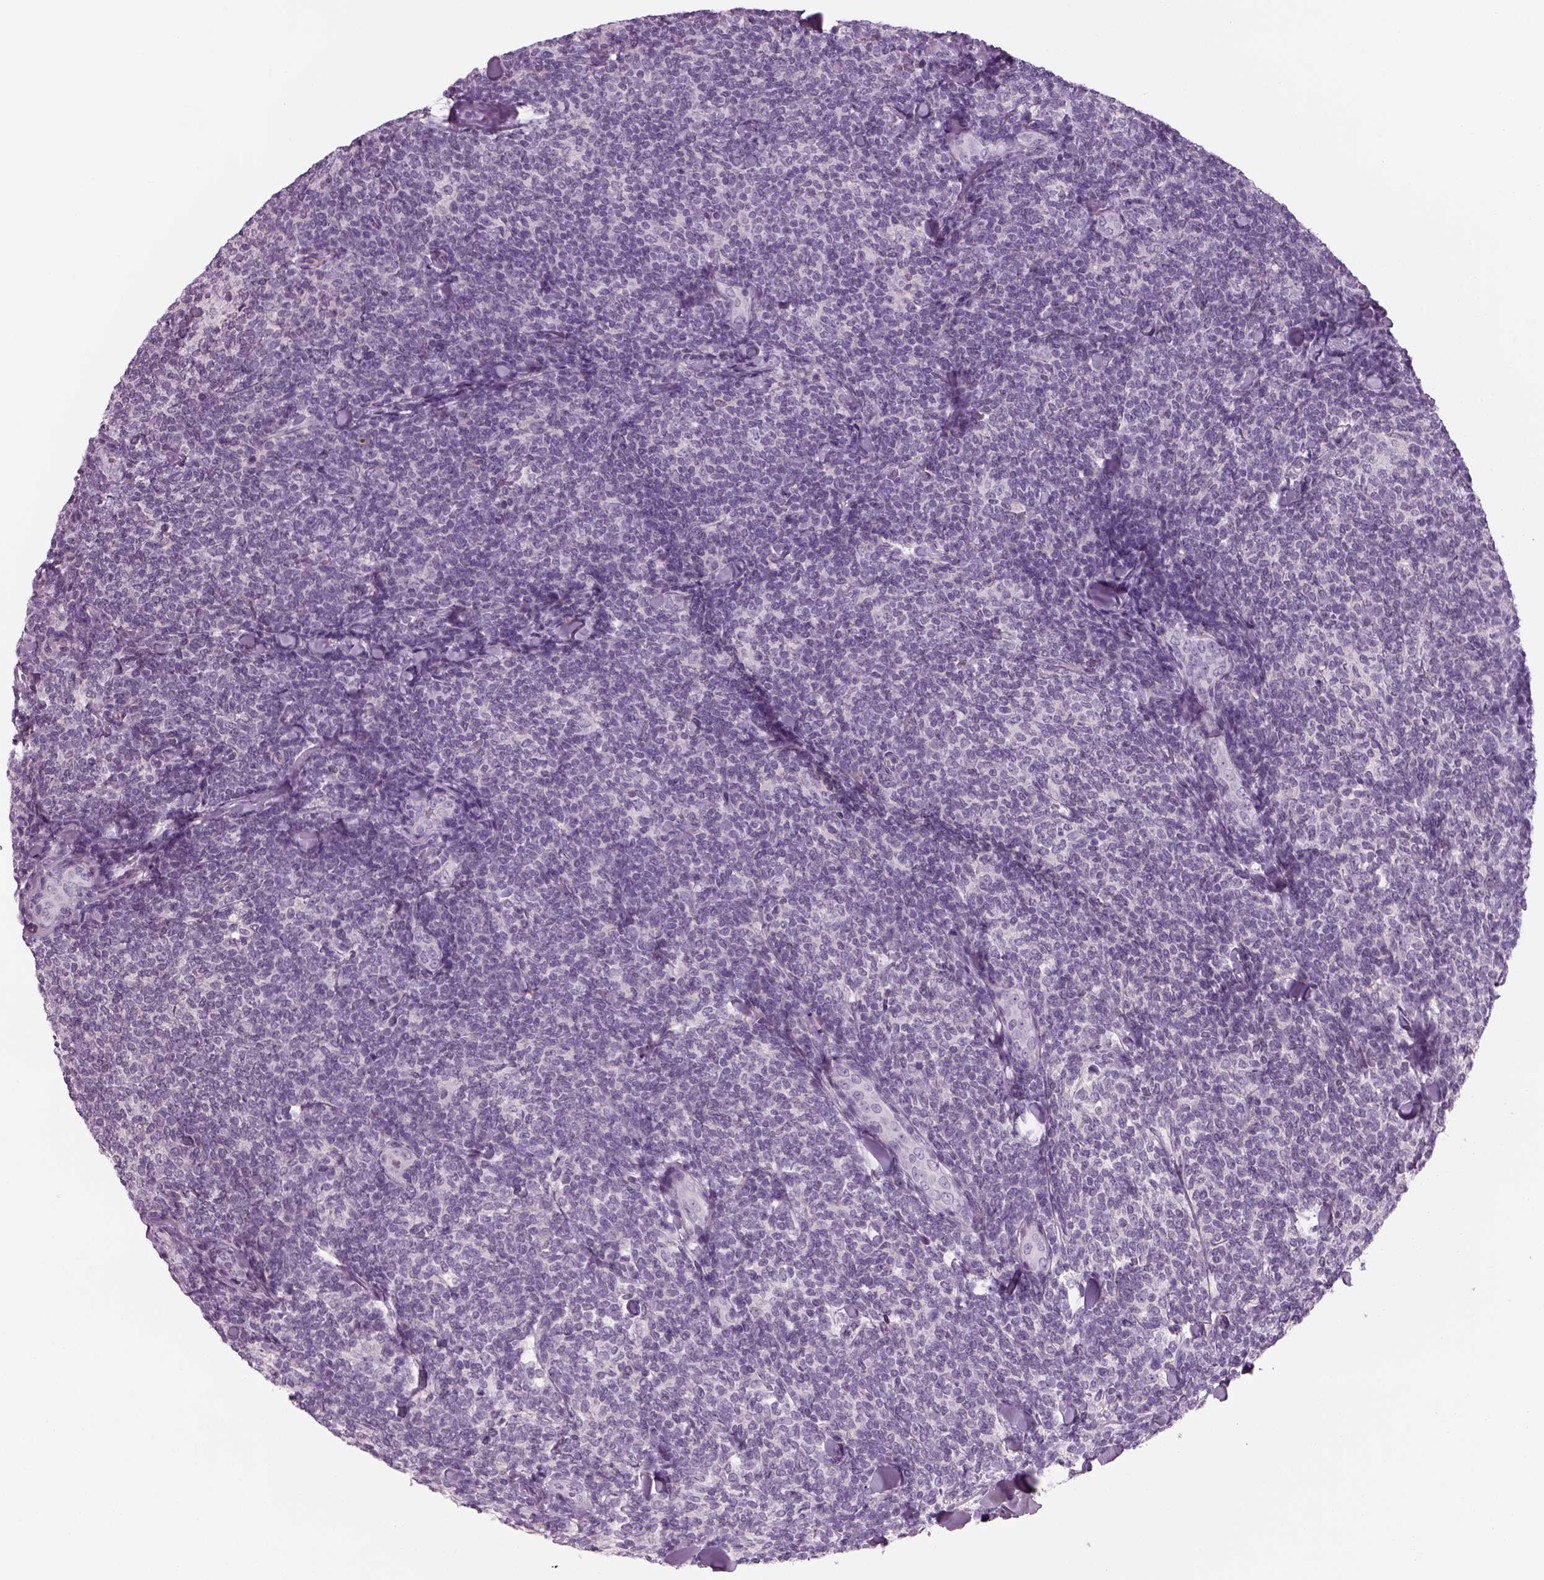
{"staining": {"intensity": "negative", "quantity": "none", "location": "none"}, "tissue": "lymphoma", "cell_type": "Tumor cells", "image_type": "cancer", "snomed": [{"axis": "morphology", "description": "Malignant lymphoma, non-Hodgkin's type, Low grade"}, {"axis": "topography", "description": "Lymph node"}], "caption": "Immunohistochemical staining of lymphoma exhibits no significant staining in tumor cells. (DAB immunohistochemistry (IHC) visualized using brightfield microscopy, high magnification).", "gene": "MDH1B", "patient": {"sex": "female", "age": 56}}